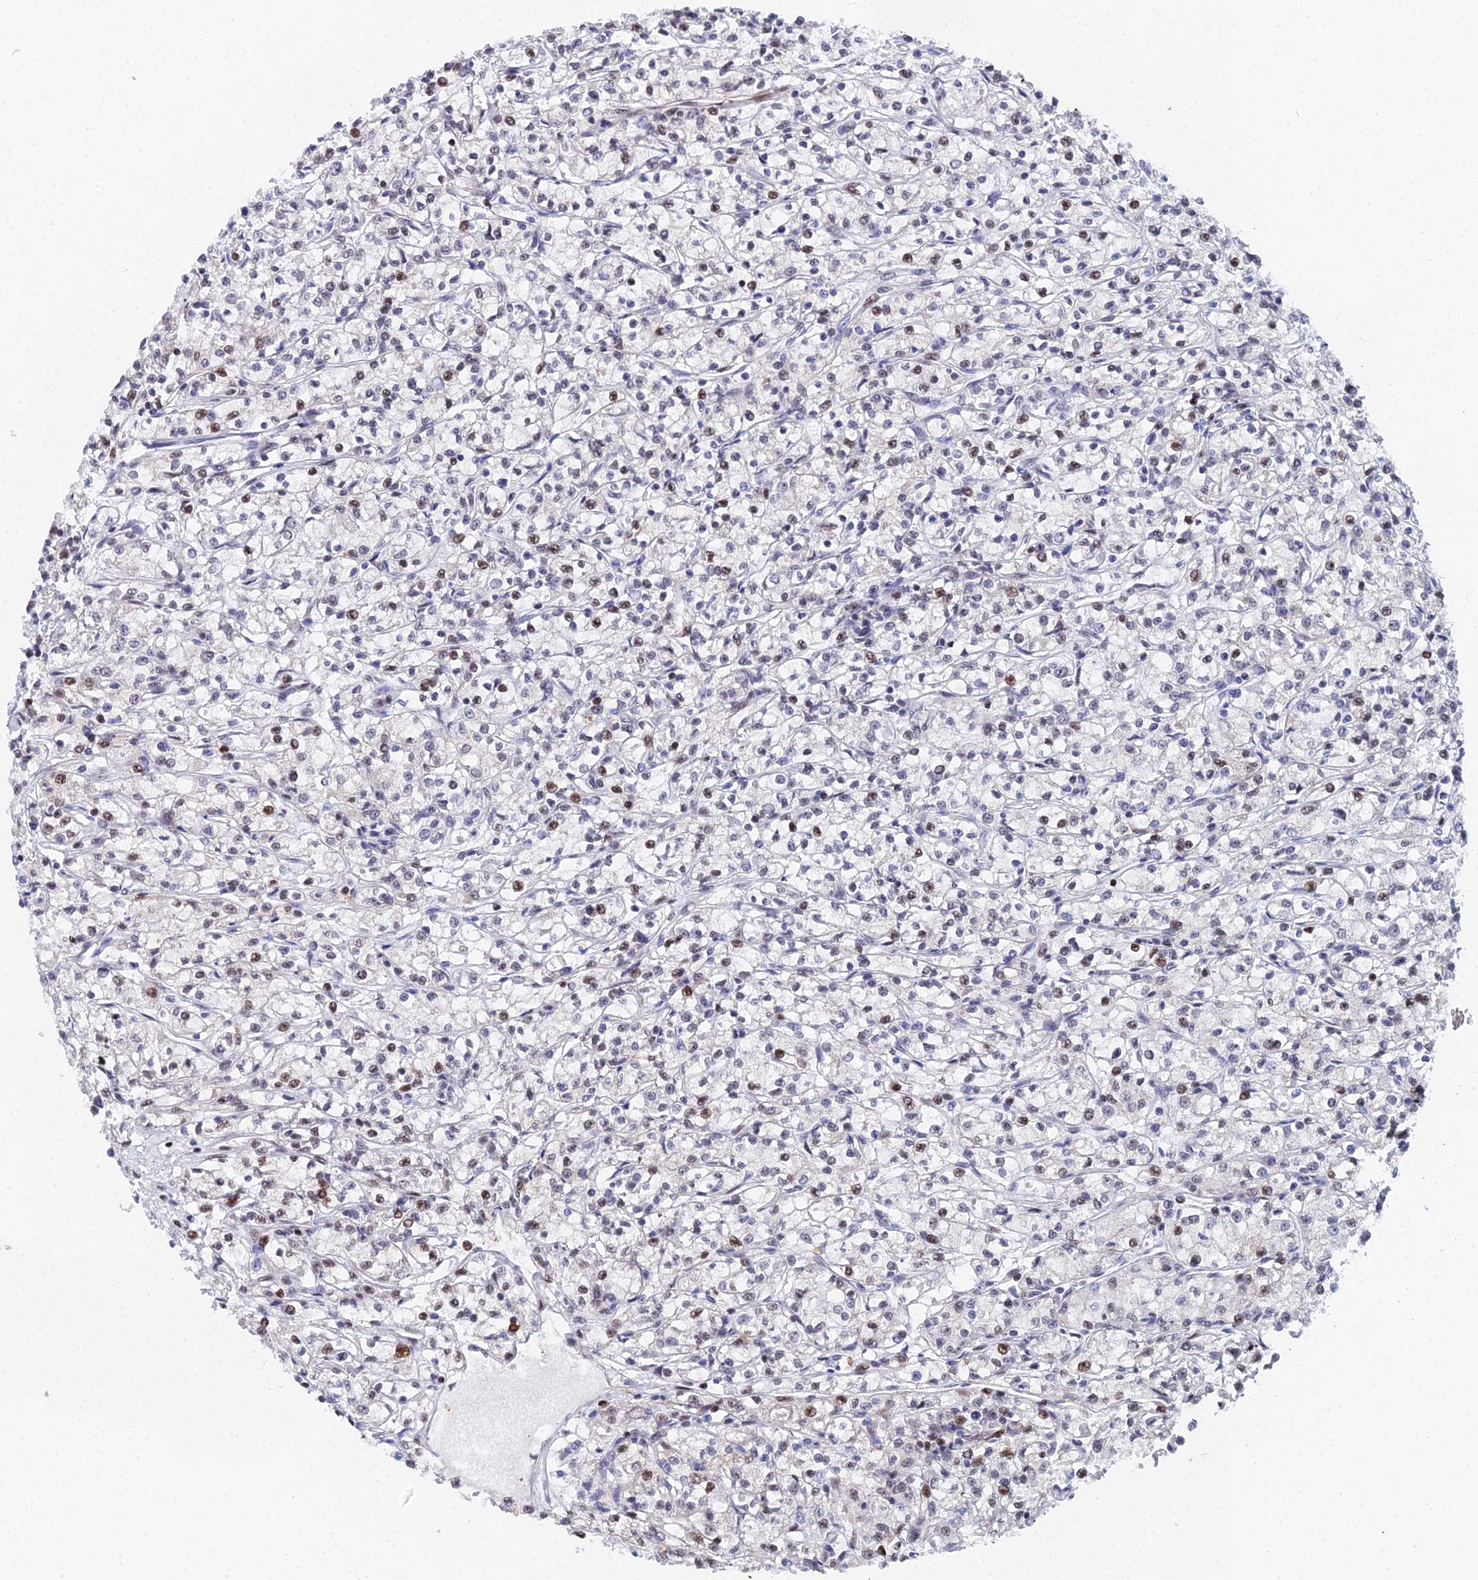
{"staining": {"intensity": "moderate", "quantity": "25%-75%", "location": "nuclear"}, "tissue": "renal cancer", "cell_type": "Tumor cells", "image_type": "cancer", "snomed": [{"axis": "morphology", "description": "Adenocarcinoma, NOS"}, {"axis": "topography", "description": "Kidney"}], "caption": "Renal adenocarcinoma stained with a protein marker displays moderate staining in tumor cells.", "gene": "TIFA", "patient": {"sex": "female", "age": 59}}